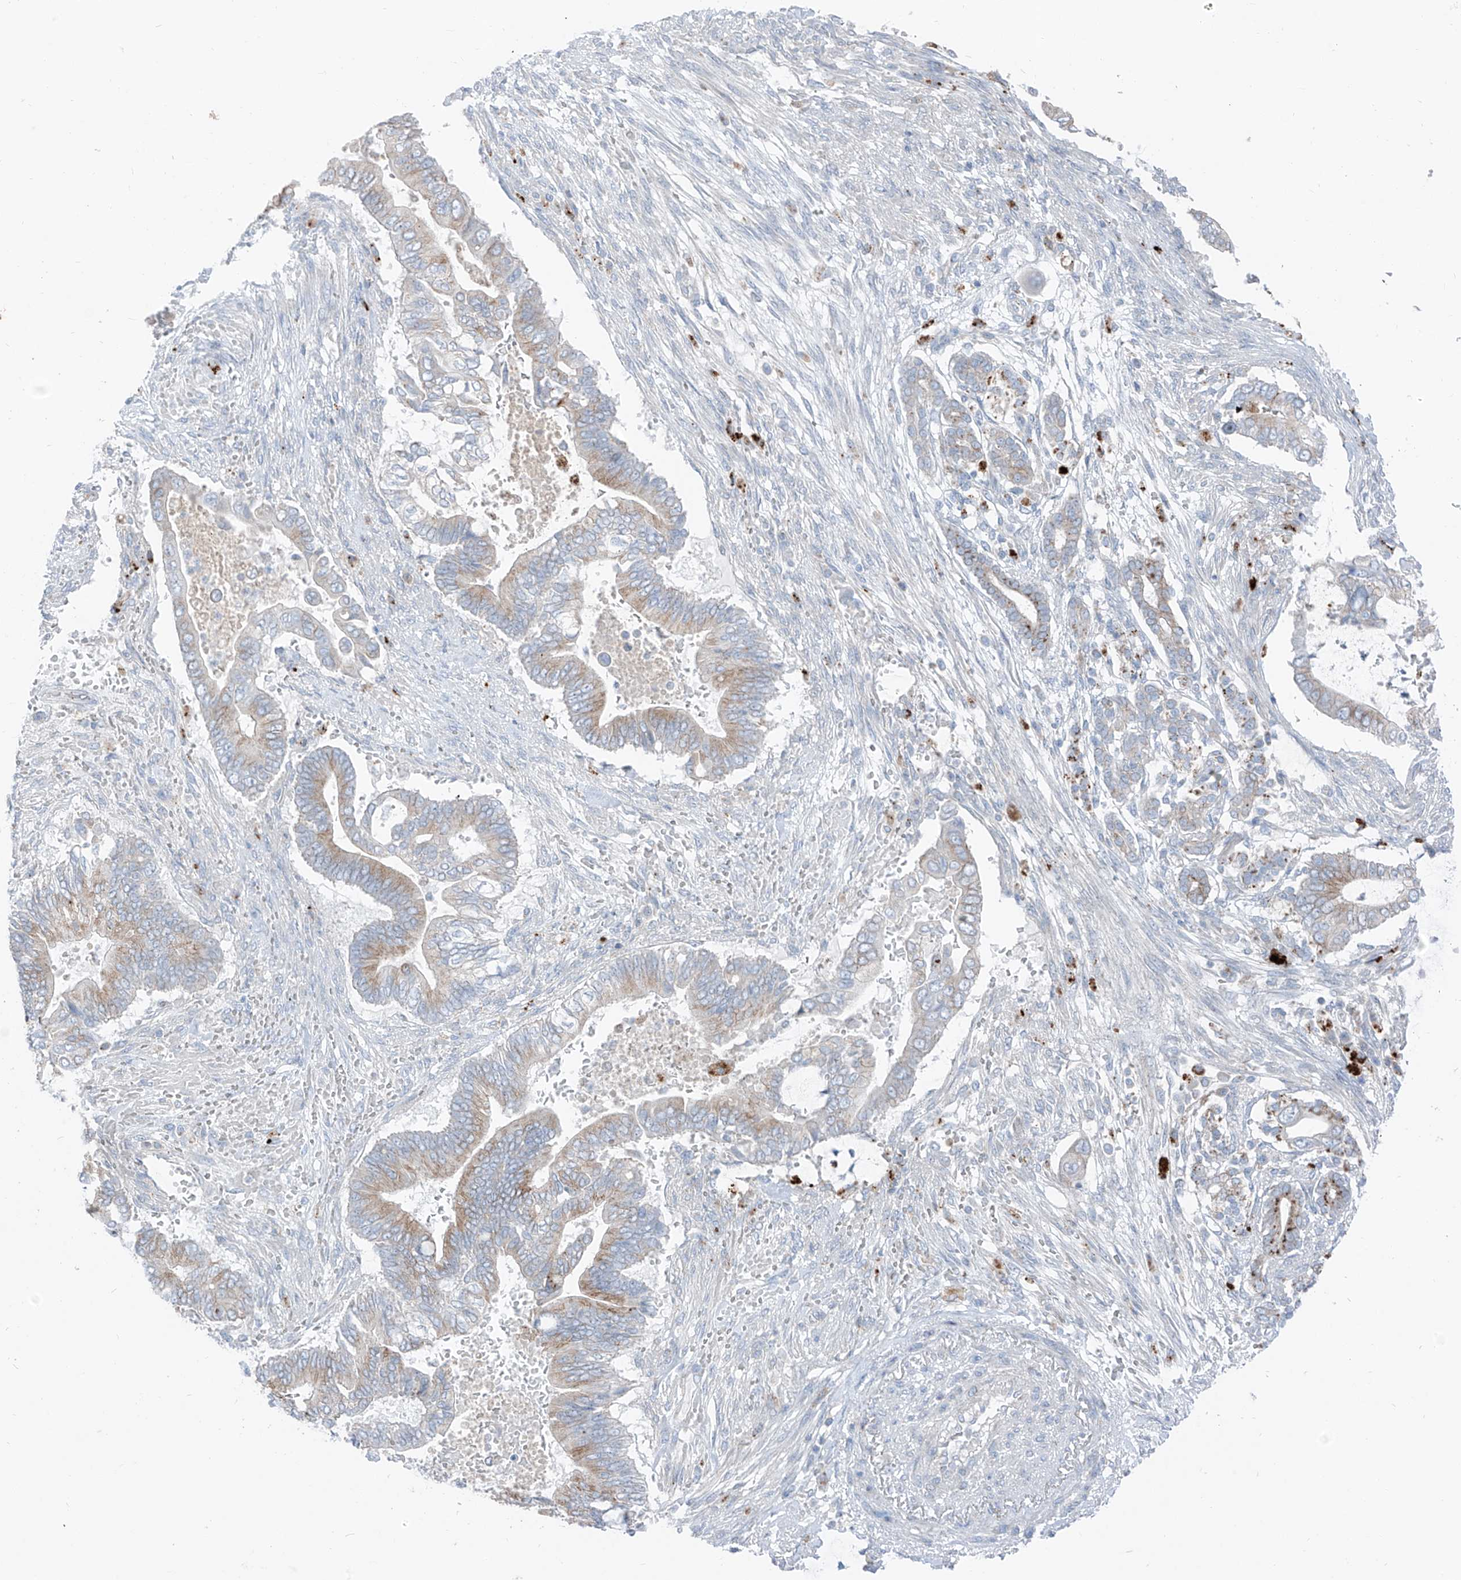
{"staining": {"intensity": "weak", "quantity": ">75%", "location": "cytoplasmic/membranous"}, "tissue": "pancreatic cancer", "cell_type": "Tumor cells", "image_type": "cancer", "snomed": [{"axis": "morphology", "description": "Adenocarcinoma, NOS"}, {"axis": "topography", "description": "Pancreas"}], "caption": "Tumor cells exhibit low levels of weak cytoplasmic/membranous positivity in approximately >75% of cells in pancreatic adenocarcinoma.", "gene": "GPR137C", "patient": {"sex": "male", "age": 68}}